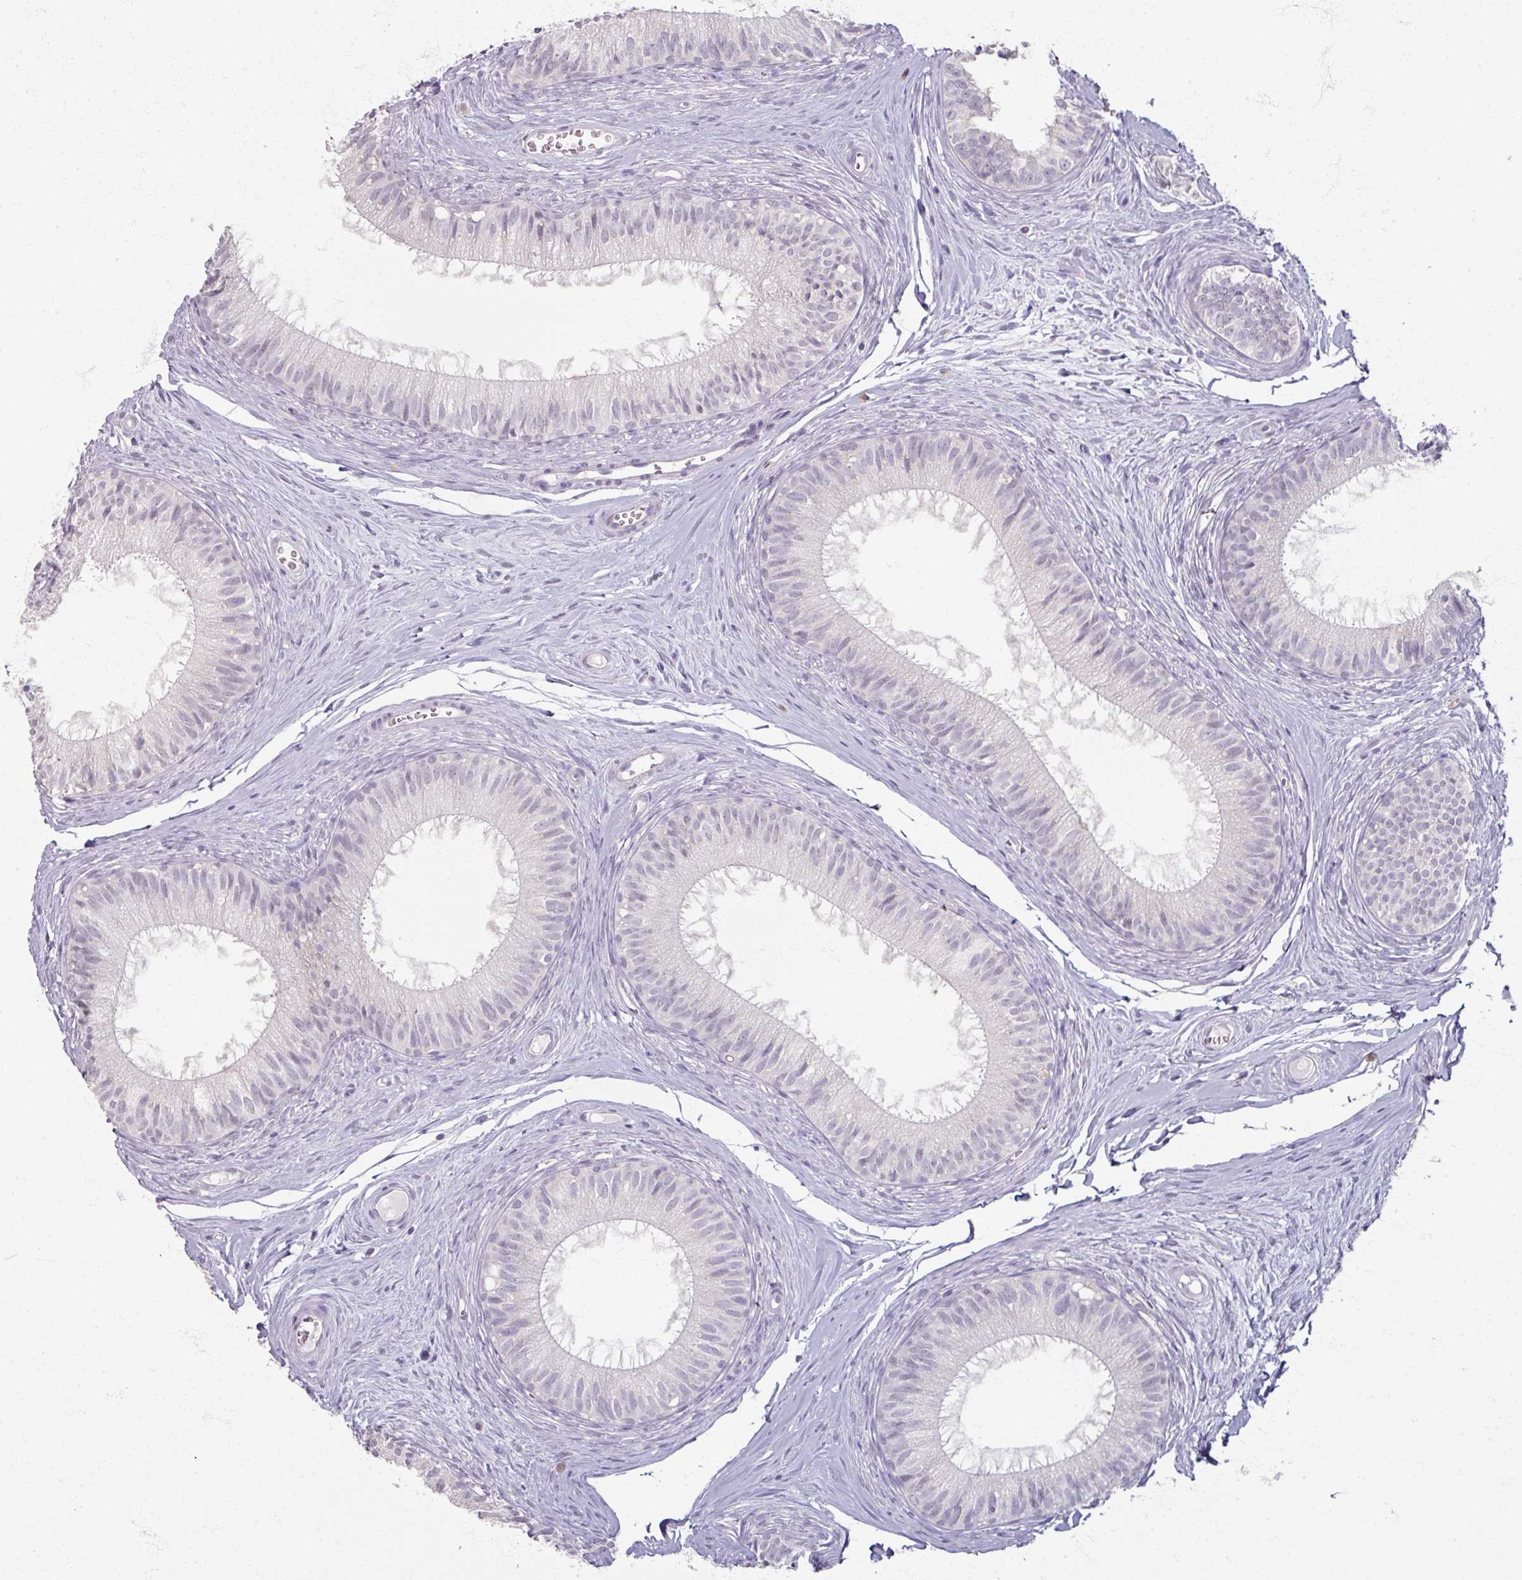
{"staining": {"intensity": "weak", "quantity": "<25%", "location": "cytoplasmic/membranous"}, "tissue": "epididymis", "cell_type": "Glandular cells", "image_type": "normal", "snomed": [{"axis": "morphology", "description": "Normal tissue, NOS"}, {"axis": "topography", "description": "Epididymis"}], "caption": "Glandular cells show no significant protein positivity in unremarkable epididymis. The staining is performed using DAB (3,3'-diaminobenzidine) brown chromogen with nuclei counter-stained in using hematoxylin.", "gene": "SOX11", "patient": {"sex": "male", "age": 25}}